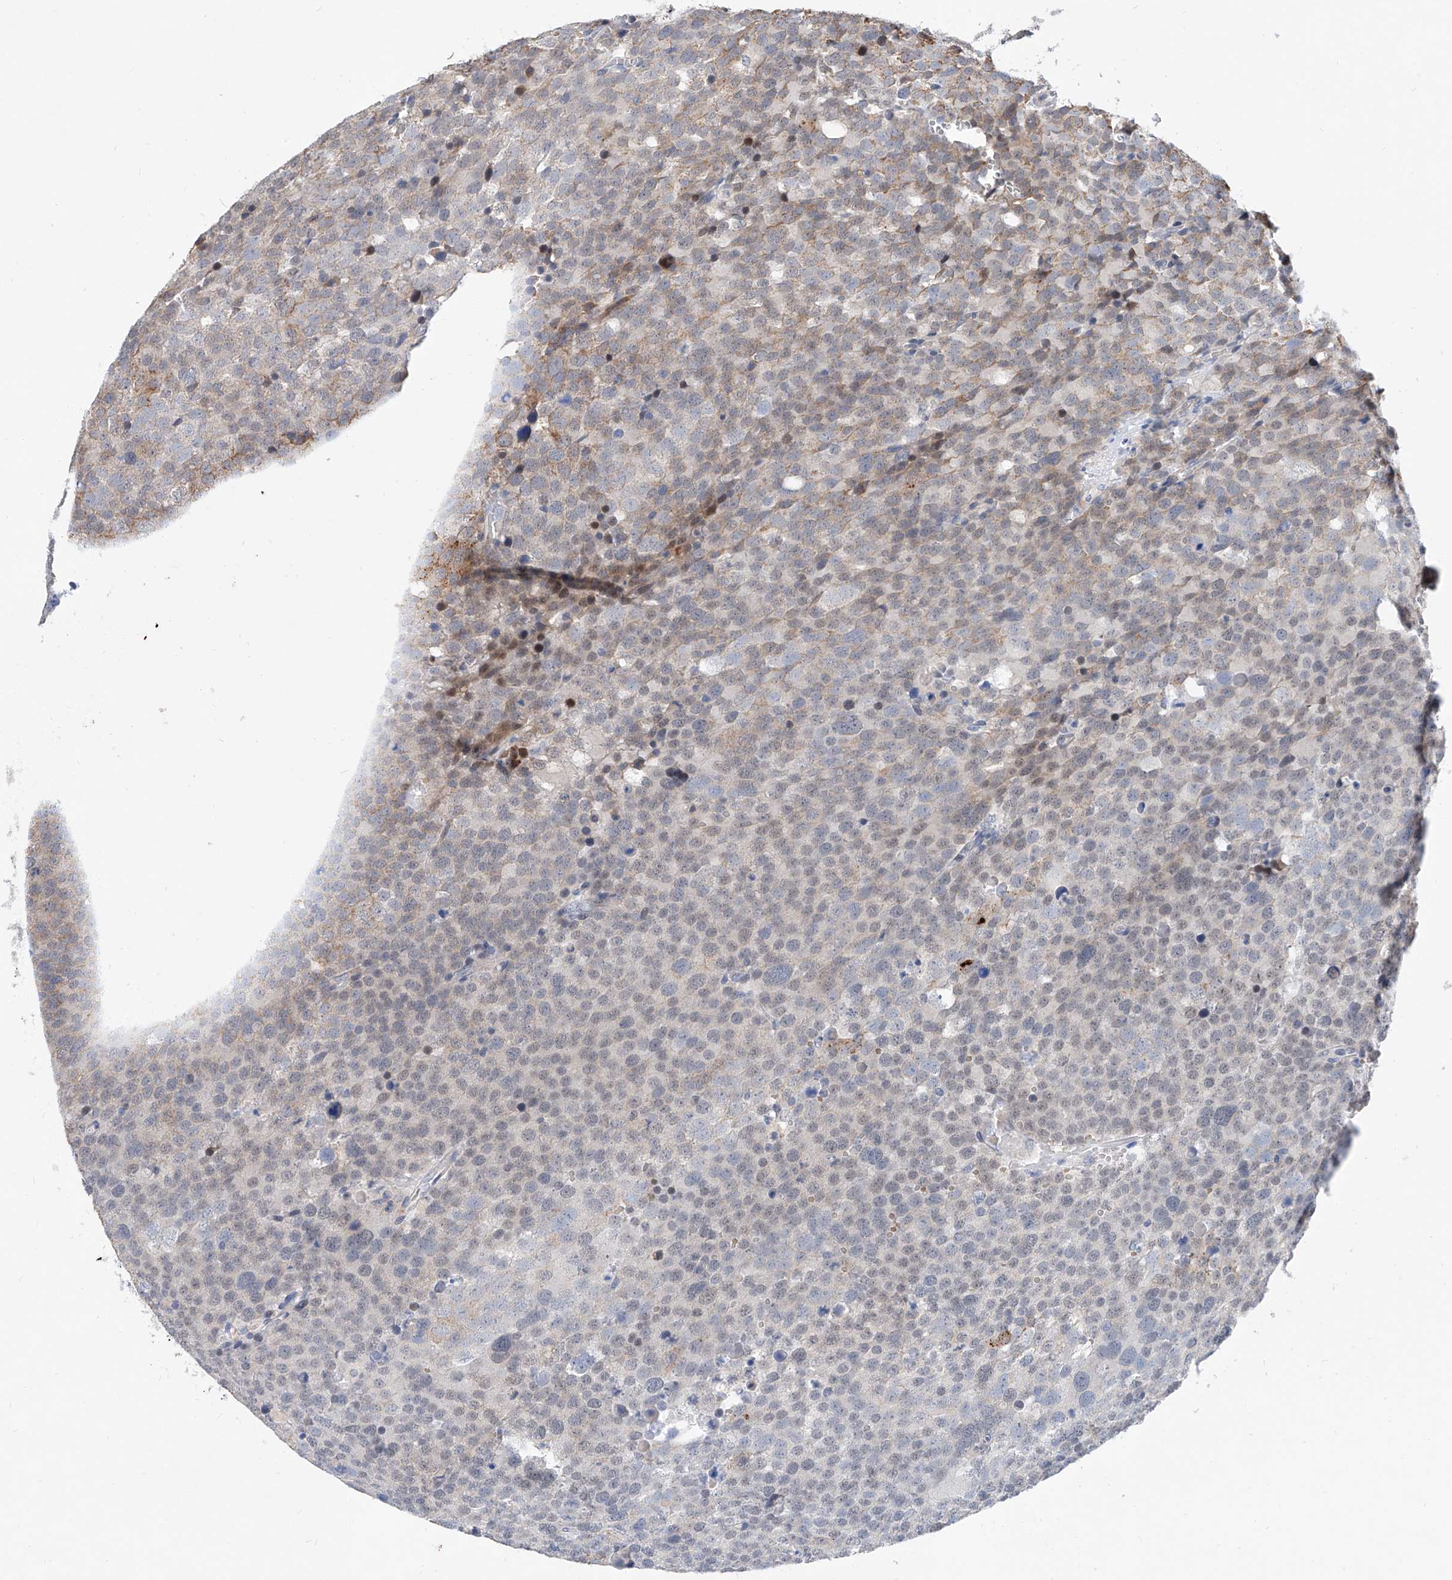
{"staining": {"intensity": "weak", "quantity": "25%-75%", "location": "cytoplasmic/membranous,nuclear"}, "tissue": "testis cancer", "cell_type": "Tumor cells", "image_type": "cancer", "snomed": [{"axis": "morphology", "description": "Seminoma, NOS"}, {"axis": "topography", "description": "Testis"}], "caption": "The image shows staining of seminoma (testis), revealing weak cytoplasmic/membranous and nuclear protein positivity (brown color) within tumor cells.", "gene": "BPTF", "patient": {"sex": "male", "age": 71}}